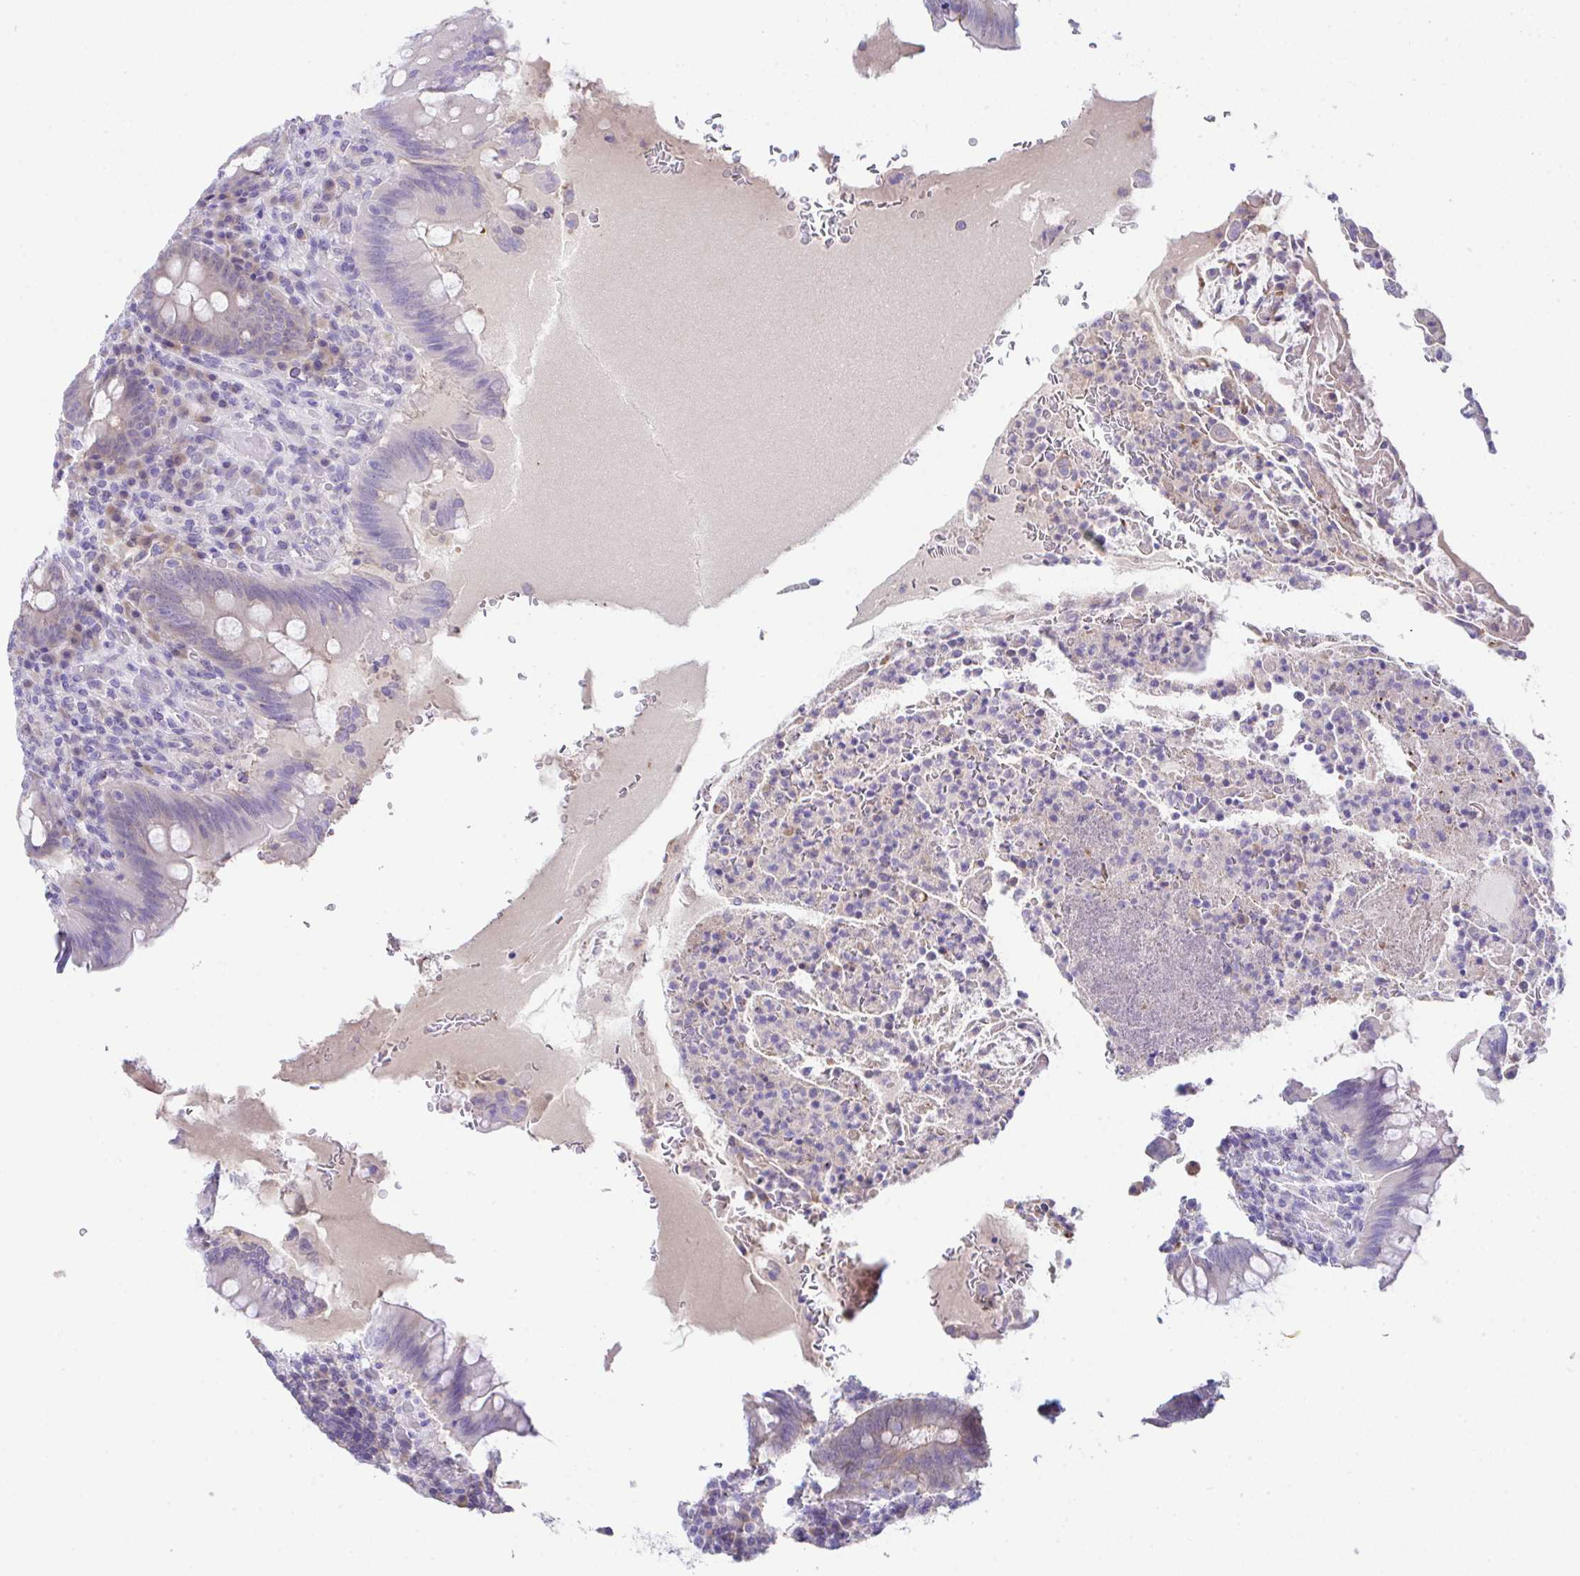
{"staining": {"intensity": "negative", "quantity": "none", "location": "none"}, "tissue": "appendix", "cell_type": "Glandular cells", "image_type": "normal", "snomed": [{"axis": "morphology", "description": "Normal tissue, NOS"}, {"axis": "topography", "description": "Appendix"}], "caption": "High magnification brightfield microscopy of normal appendix stained with DAB (brown) and counterstained with hematoxylin (blue): glandular cells show no significant staining. Brightfield microscopy of immunohistochemistry (IHC) stained with DAB (3,3'-diaminobenzidine) (brown) and hematoxylin (blue), captured at high magnification.", "gene": "HOXB4", "patient": {"sex": "female", "age": 43}}